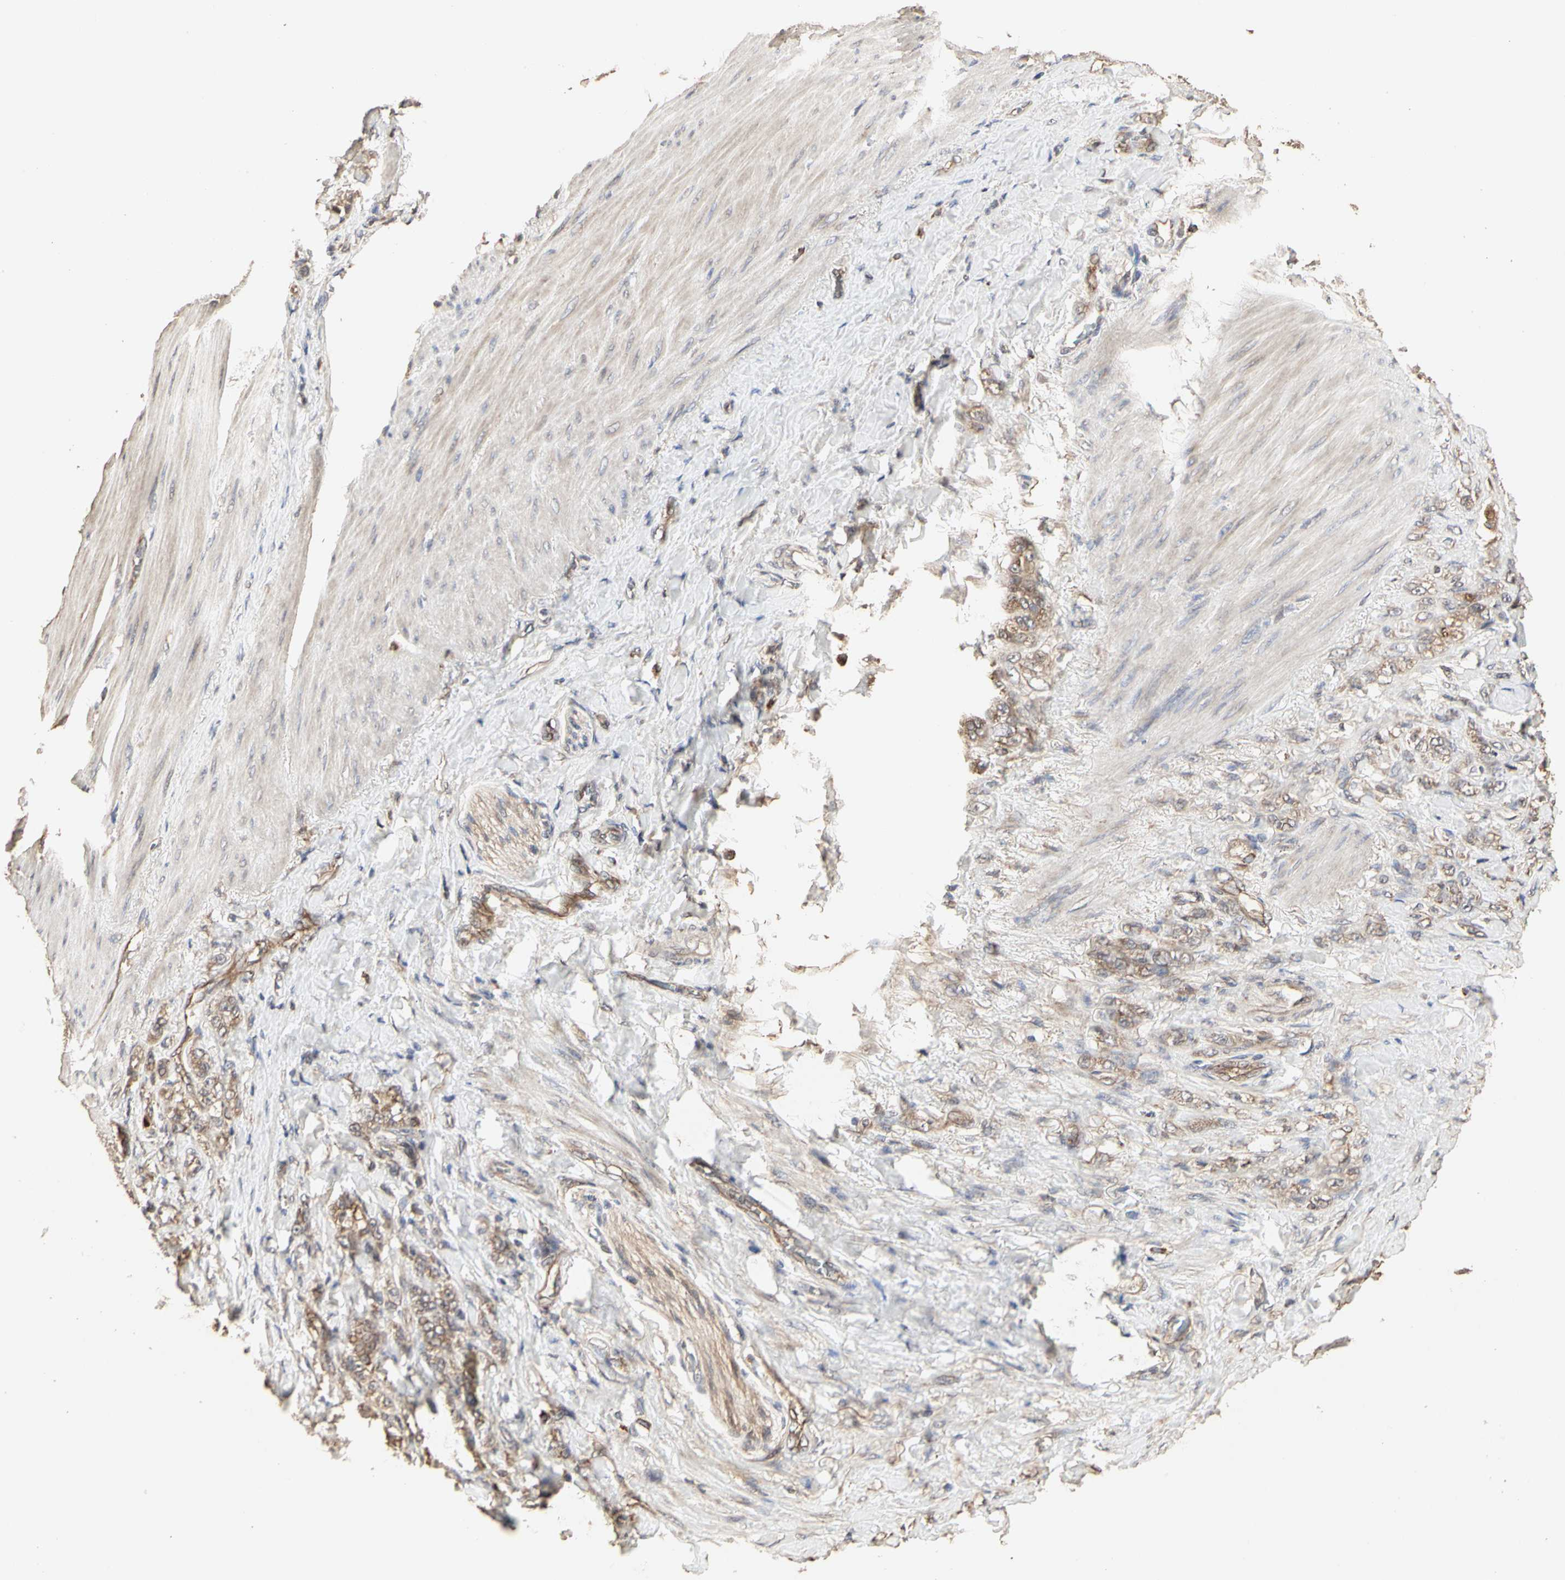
{"staining": {"intensity": "moderate", "quantity": "25%-75%", "location": "cytoplasmic/membranous"}, "tissue": "stomach cancer", "cell_type": "Tumor cells", "image_type": "cancer", "snomed": [{"axis": "morphology", "description": "Adenocarcinoma, NOS"}, {"axis": "topography", "description": "Stomach"}], "caption": "Protein staining shows moderate cytoplasmic/membranous staining in about 25%-75% of tumor cells in stomach adenocarcinoma.", "gene": "TAOK1", "patient": {"sex": "male", "age": 82}}